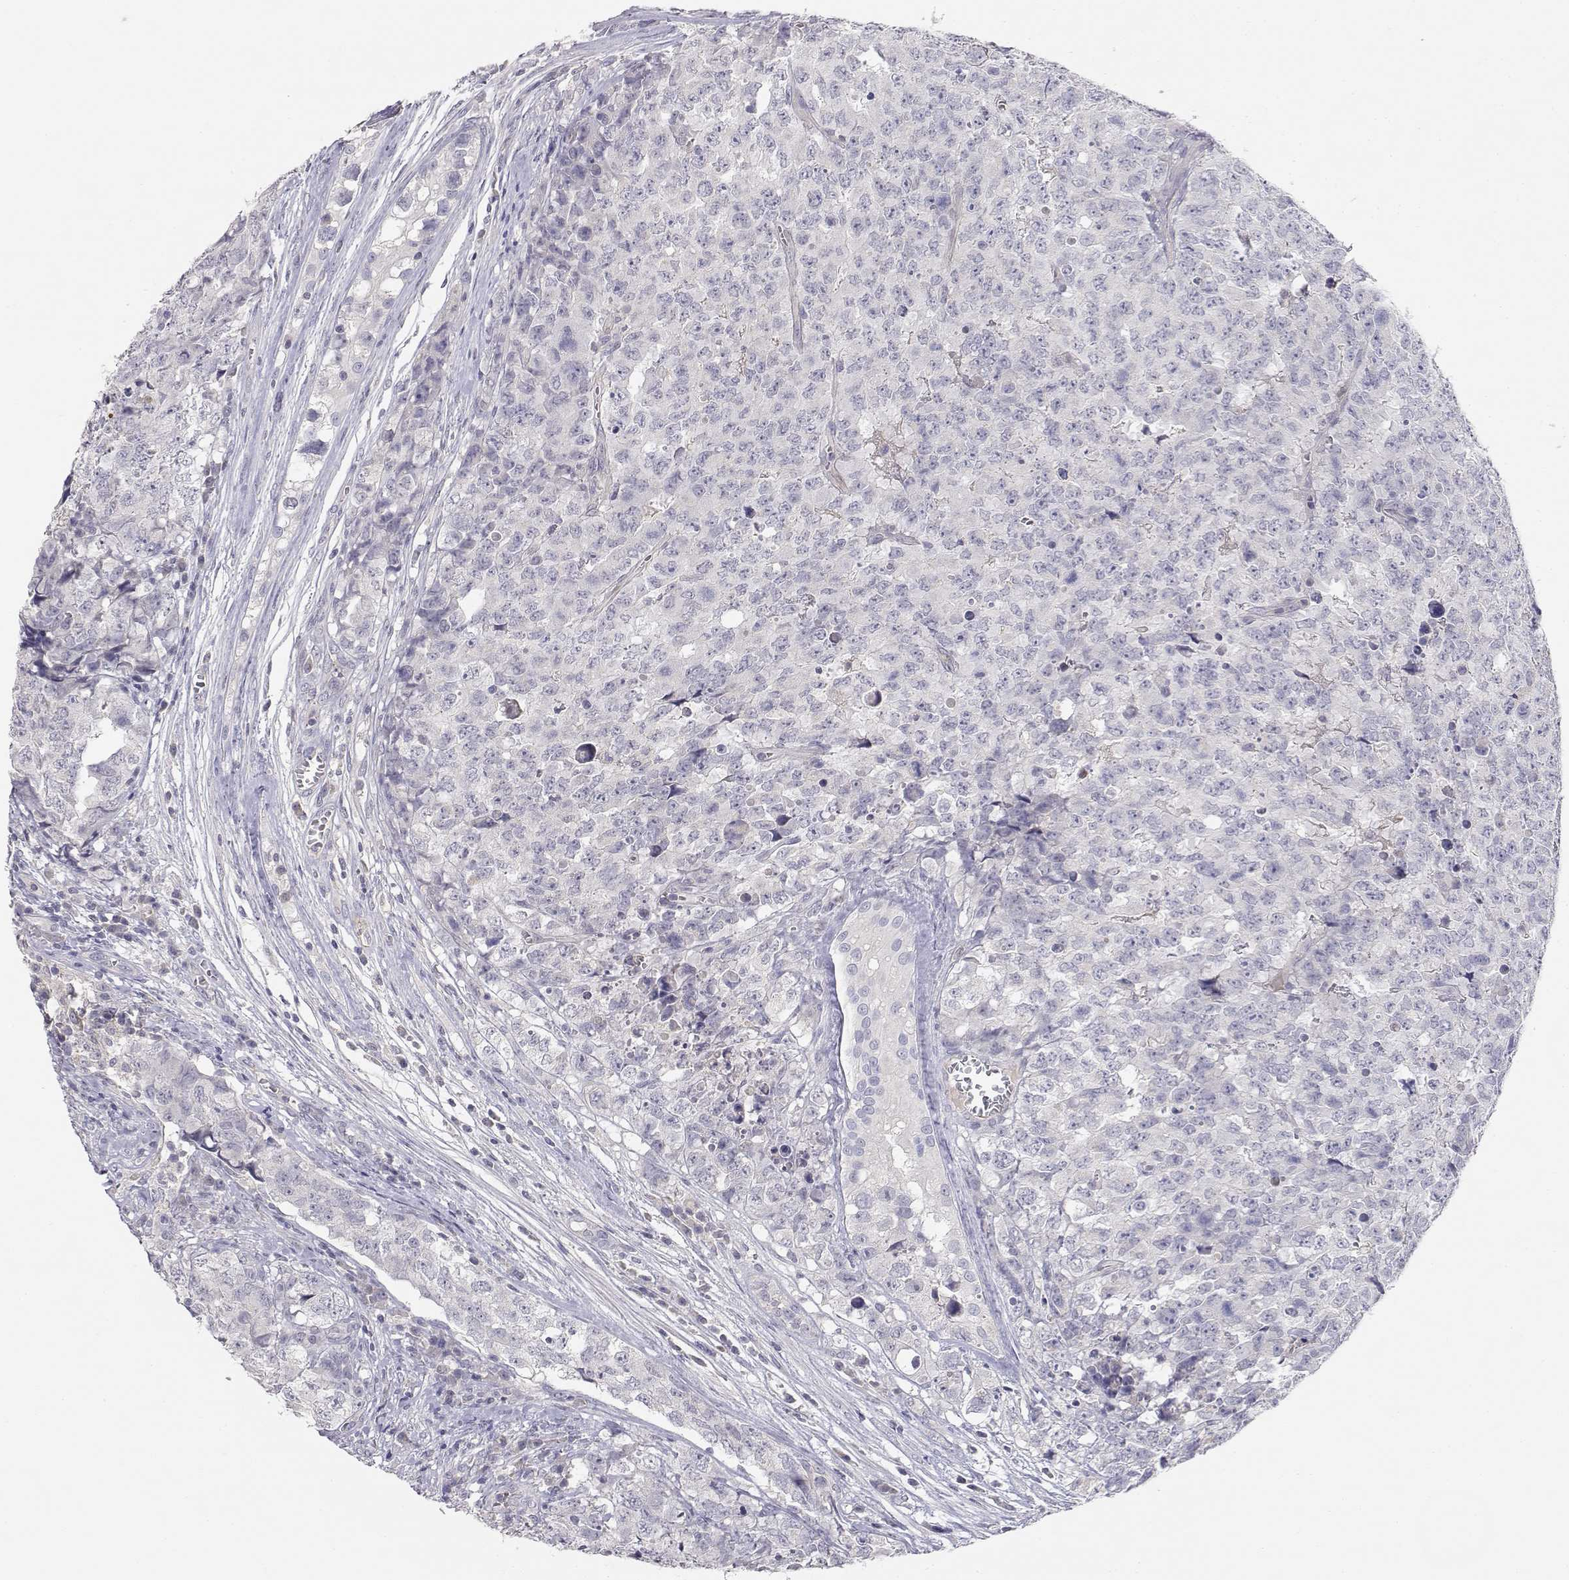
{"staining": {"intensity": "negative", "quantity": "none", "location": "none"}, "tissue": "testis cancer", "cell_type": "Tumor cells", "image_type": "cancer", "snomed": [{"axis": "morphology", "description": "Carcinoma, Embryonal, NOS"}, {"axis": "topography", "description": "Testis"}], "caption": "Tumor cells are negative for protein expression in human testis embryonal carcinoma.", "gene": "ADA", "patient": {"sex": "male", "age": 23}}